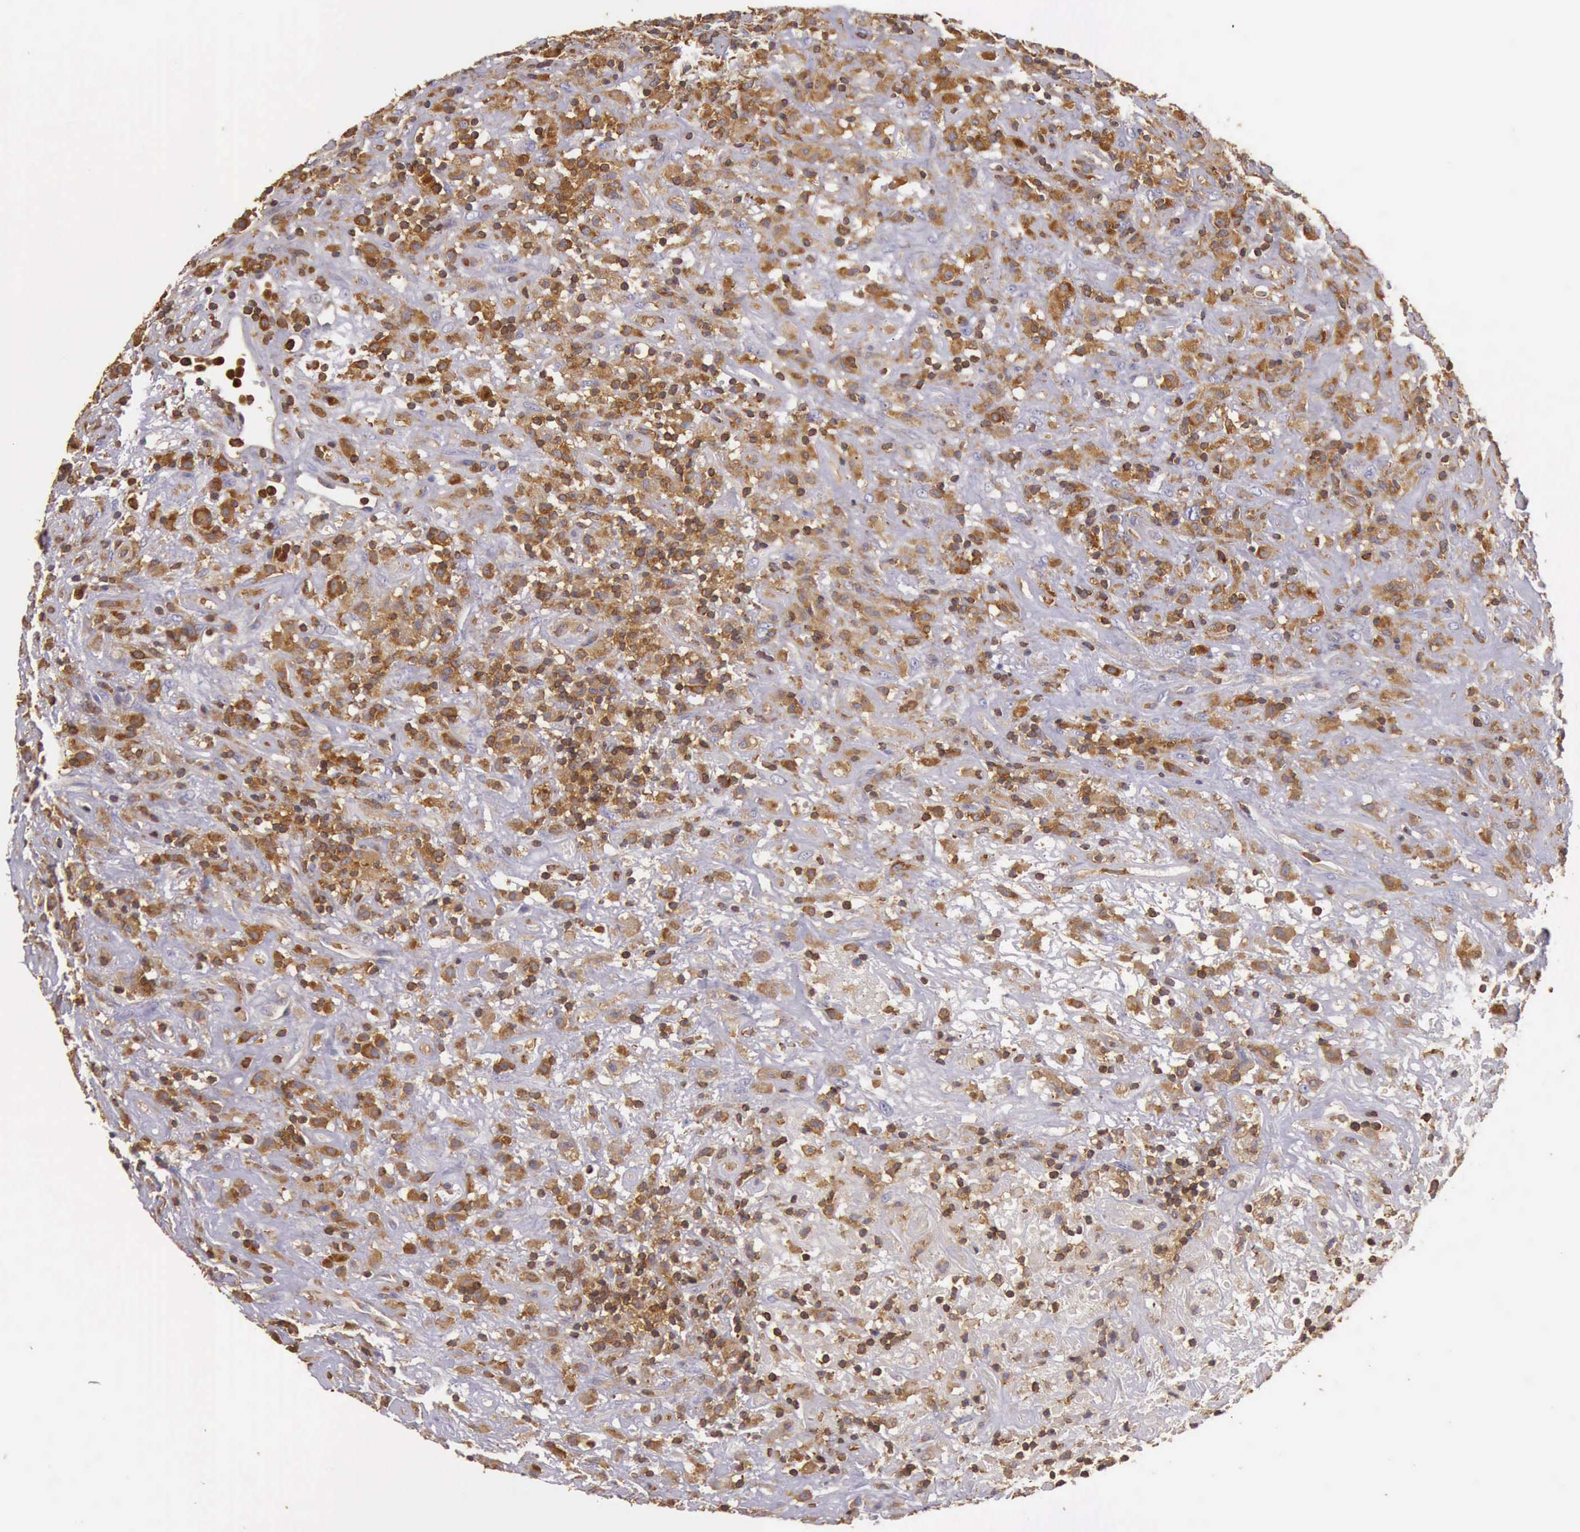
{"staining": {"intensity": "strong", "quantity": ">75%", "location": "cytoplasmic/membranous"}, "tissue": "lymphoma", "cell_type": "Tumor cells", "image_type": "cancer", "snomed": [{"axis": "morphology", "description": "Hodgkin's disease, NOS"}, {"axis": "topography", "description": "Lymph node"}], "caption": "This is an image of IHC staining of lymphoma, which shows strong staining in the cytoplasmic/membranous of tumor cells.", "gene": "ARHGAP4", "patient": {"sex": "male", "age": 46}}